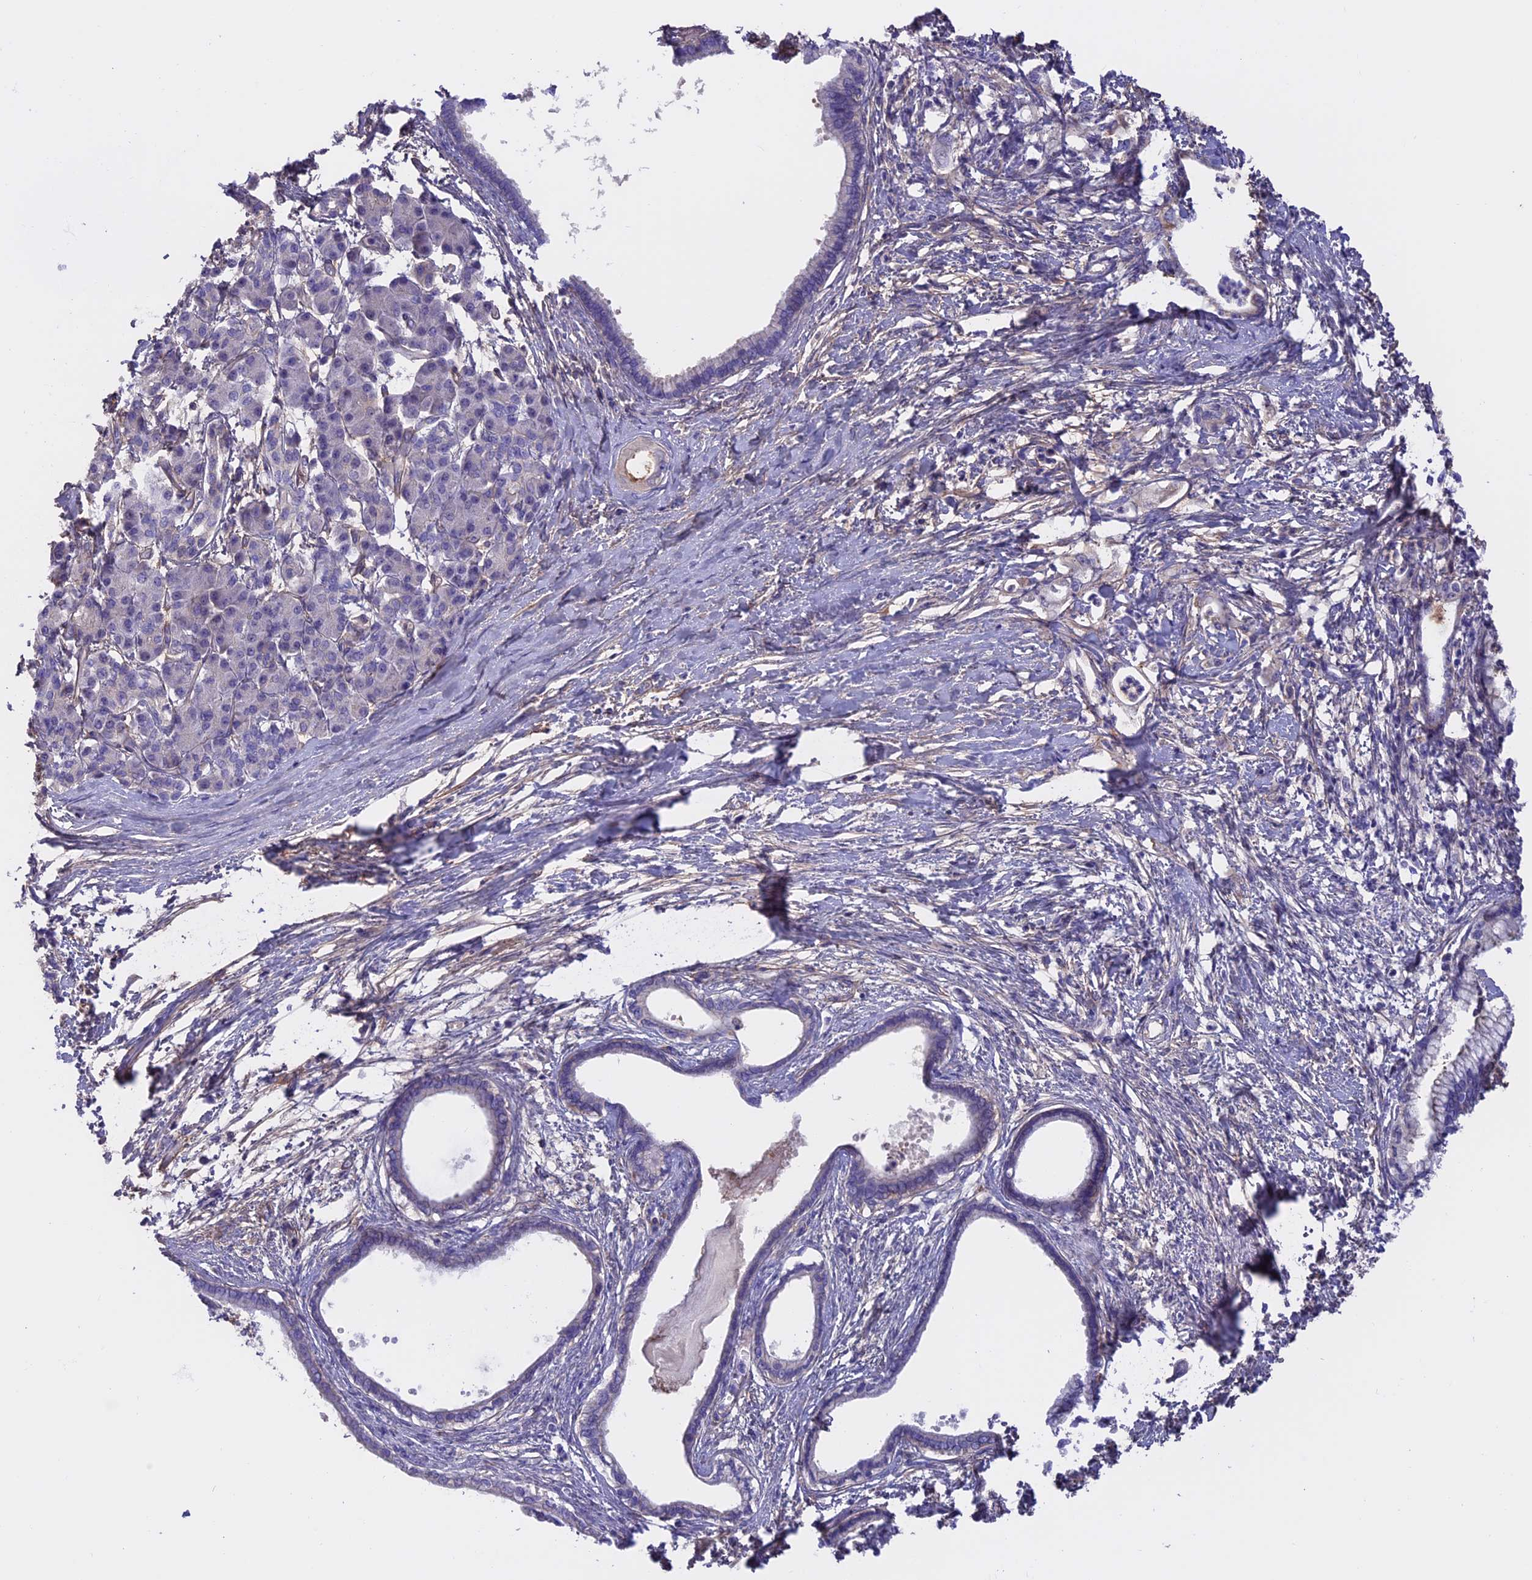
{"staining": {"intensity": "negative", "quantity": "none", "location": "none"}, "tissue": "pancreatic cancer", "cell_type": "Tumor cells", "image_type": "cancer", "snomed": [{"axis": "morphology", "description": "Adenocarcinoma, NOS"}, {"axis": "topography", "description": "Pancreas"}], "caption": "An image of pancreatic adenocarcinoma stained for a protein exhibits no brown staining in tumor cells.", "gene": "COL4A3", "patient": {"sex": "female", "age": 55}}